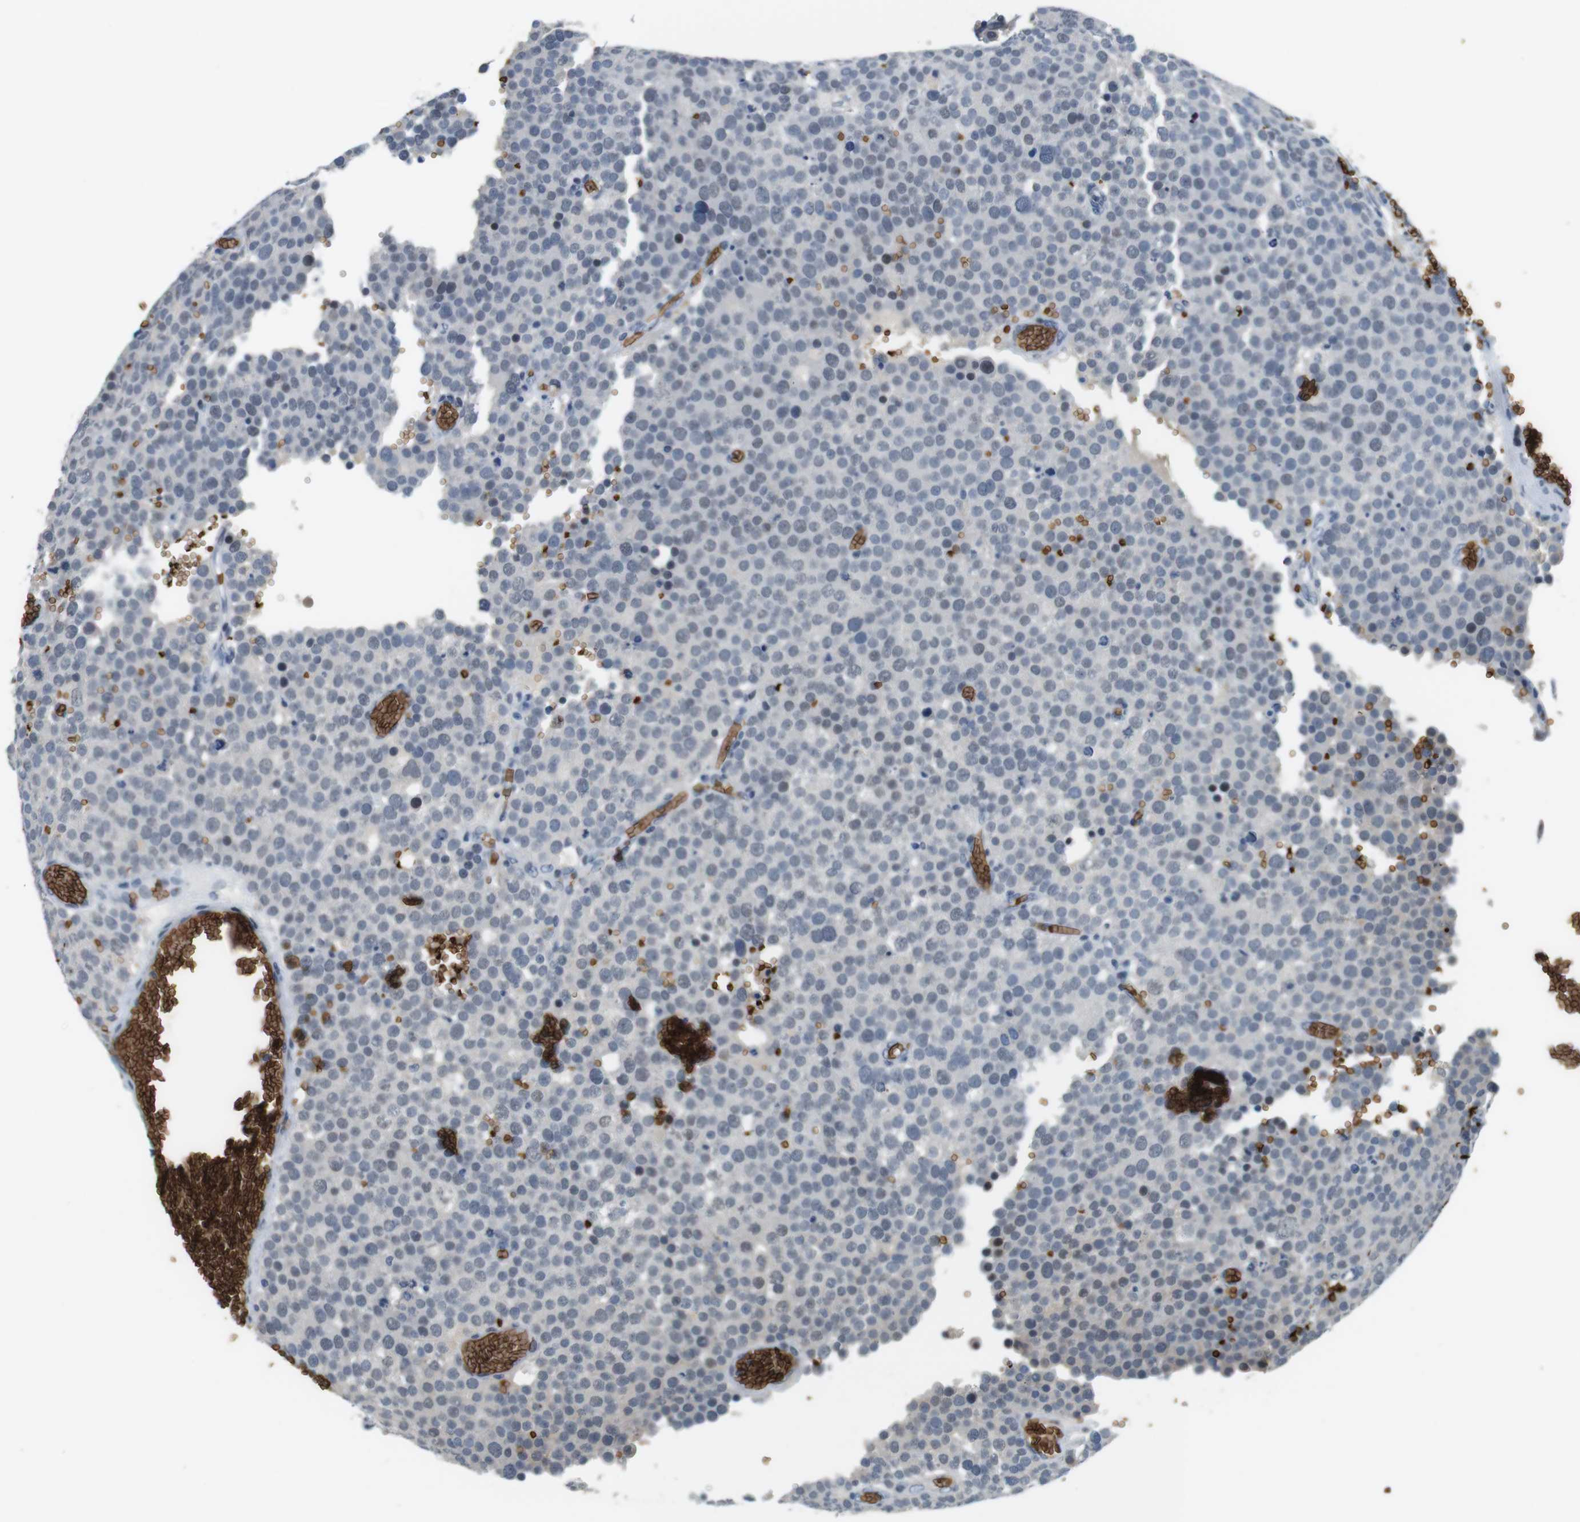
{"staining": {"intensity": "weak", "quantity": "<25%", "location": "cytoplasmic/membranous"}, "tissue": "testis cancer", "cell_type": "Tumor cells", "image_type": "cancer", "snomed": [{"axis": "morphology", "description": "Normal tissue, NOS"}, {"axis": "morphology", "description": "Seminoma, NOS"}, {"axis": "topography", "description": "Testis"}], "caption": "Testis seminoma was stained to show a protein in brown. There is no significant staining in tumor cells. (IHC, brightfield microscopy, high magnification).", "gene": "SLC4A1", "patient": {"sex": "male", "age": 71}}